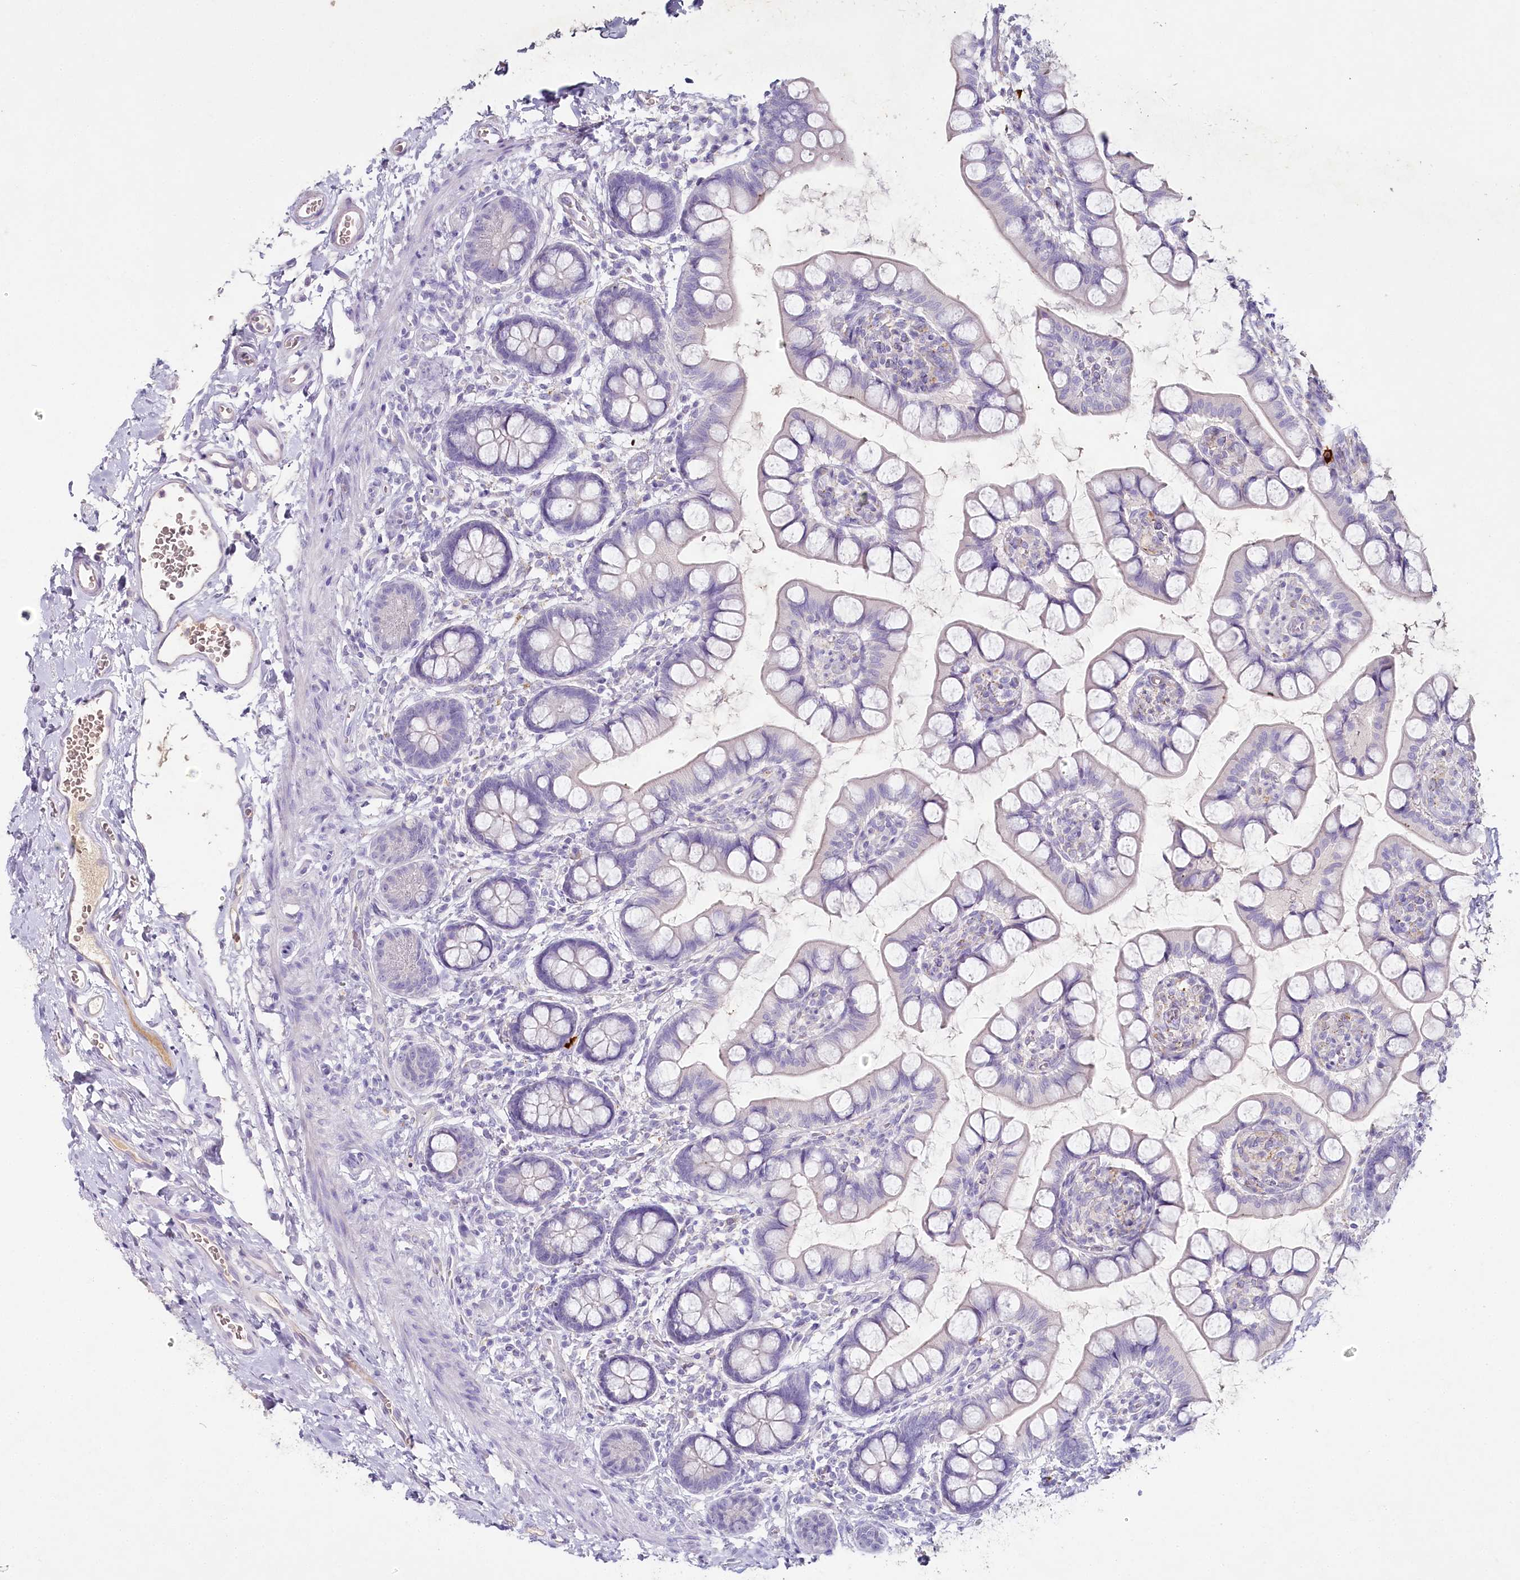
{"staining": {"intensity": "negative", "quantity": "none", "location": "none"}, "tissue": "small intestine", "cell_type": "Glandular cells", "image_type": "normal", "snomed": [{"axis": "morphology", "description": "Normal tissue, NOS"}, {"axis": "topography", "description": "Small intestine"}], "caption": "A photomicrograph of human small intestine is negative for staining in glandular cells. (DAB immunohistochemistry (IHC) visualized using brightfield microscopy, high magnification).", "gene": "HPD", "patient": {"sex": "male", "age": 52}}